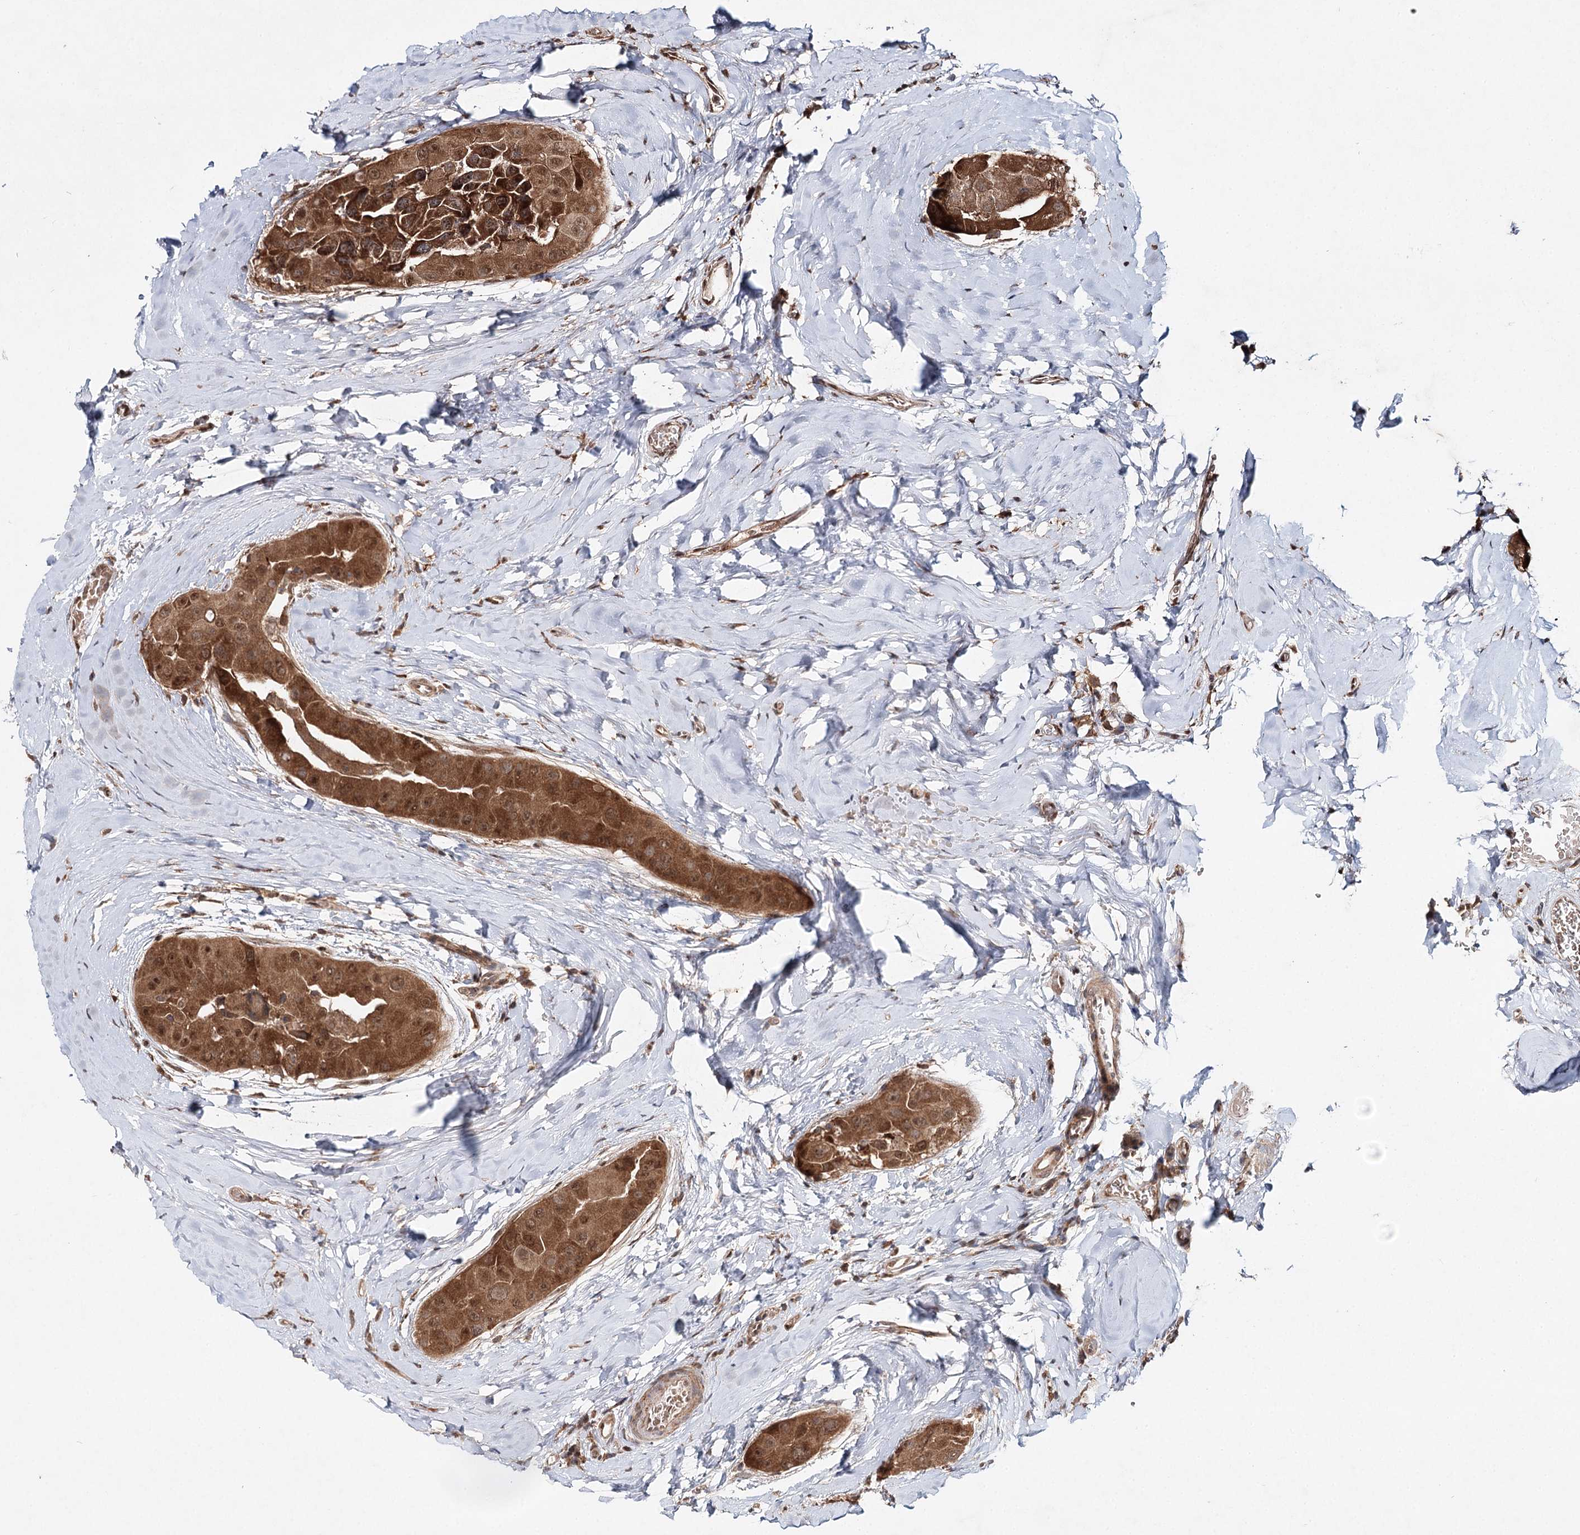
{"staining": {"intensity": "moderate", "quantity": ">75%", "location": "cytoplasmic/membranous,nuclear"}, "tissue": "thyroid cancer", "cell_type": "Tumor cells", "image_type": "cancer", "snomed": [{"axis": "morphology", "description": "Papillary adenocarcinoma, NOS"}, {"axis": "topography", "description": "Thyroid gland"}], "caption": "Thyroid cancer stained with immunohistochemistry exhibits moderate cytoplasmic/membranous and nuclear positivity in about >75% of tumor cells.", "gene": "C12orf4", "patient": {"sex": "male", "age": 33}}